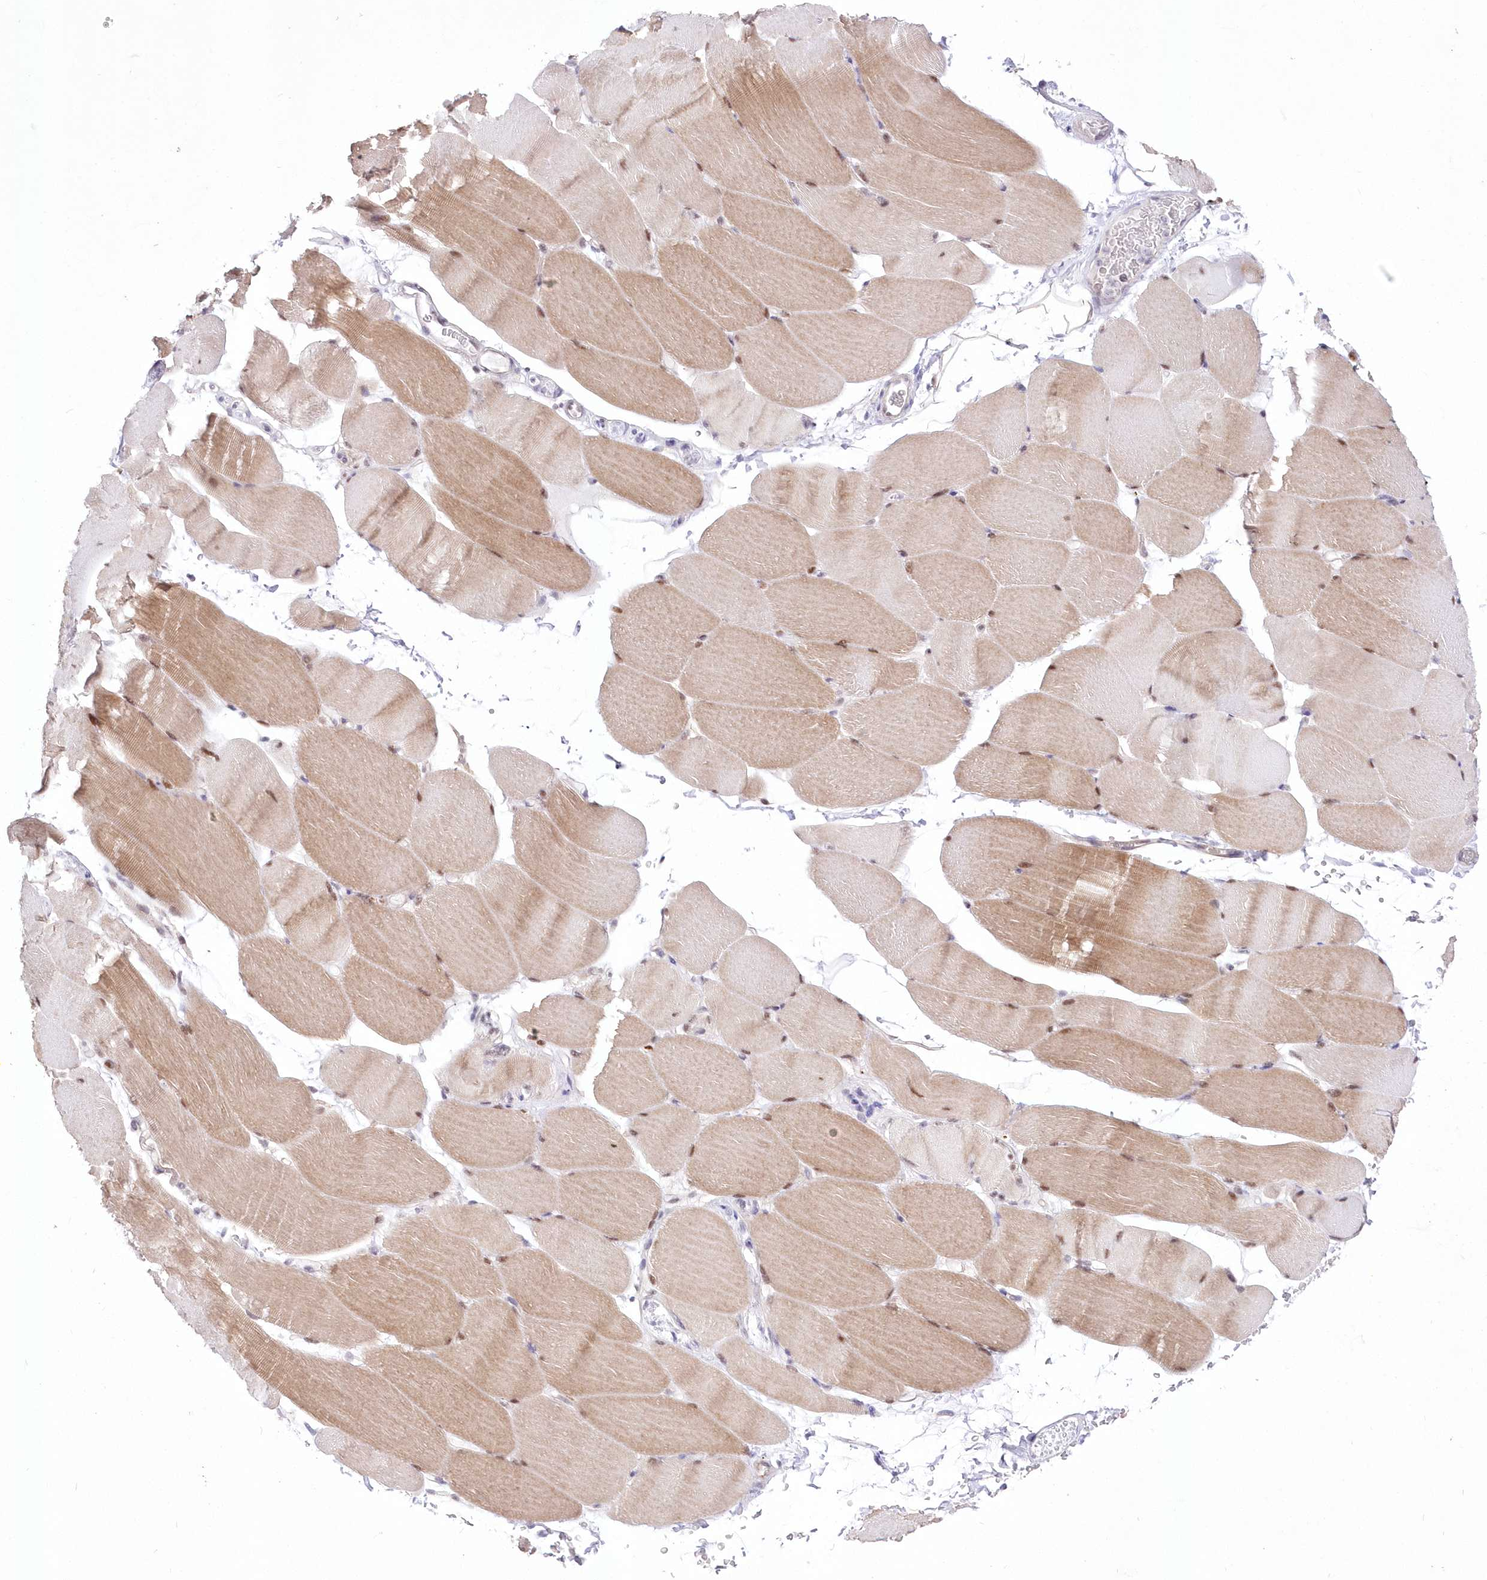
{"staining": {"intensity": "moderate", "quantity": ">75%", "location": "cytoplasmic/membranous,nuclear"}, "tissue": "skeletal muscle", "cell_type": "Myocytes", "image_type": "normal", "snomed": [{"axis": "morphology", "description": "Normal tissue, NOS"}, {"axis": "topography", "description": "Skeletal muscle"}, {"axis": "topography", "description": "Parathyroid gland"}], "caption": "Moderate cytoplasmic/membranous,nuclear expression is seen in approximately >75% of myocytes in benign skeletal muscle.", "gene": "NSUN2", "patient": {"sex": "female", "age": 37}}